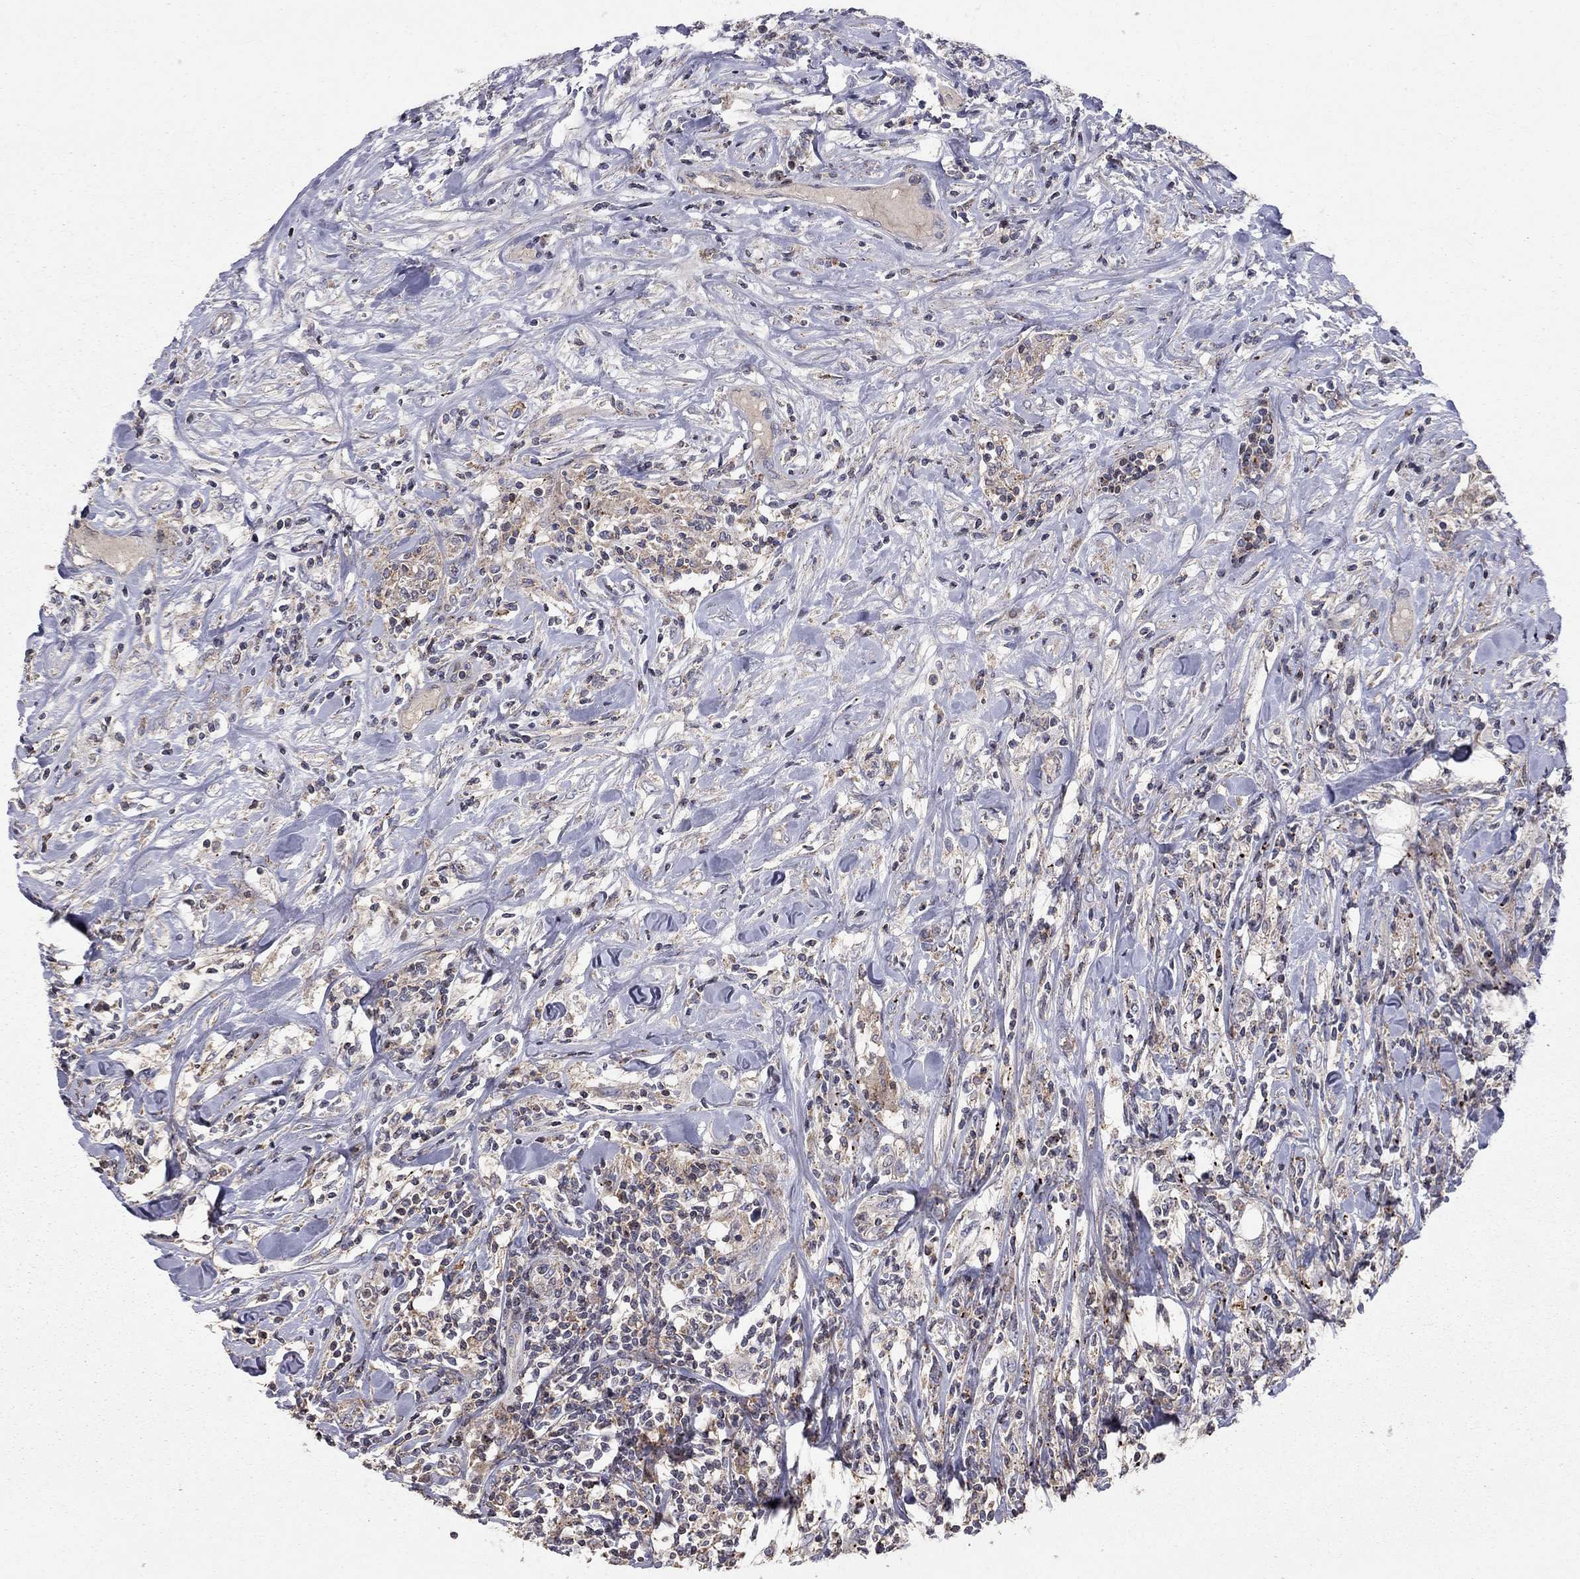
{"staining": {"intensity": "weak", "quantity": ">75%", "location": "cytoplasmic/membranous"}, "tissue": "lymphoma", "cell_type": "Tumor cells", "image_type": "cancer", "snomed": [{"axis": "morphology", "description": "Malignant lymphoma, non-Hodgkin's type, High grade"}, {"axis": "topography", "description": "Lymph node"}], "caption": "Weak cytoplasmic/membranous positivity for a protein is seen in about >75% of tumor cells of malignant lymphoma, non-Hodgkin's type (high-grade) using immunohistochemistry (IHC).", "gene": "ERN2", "patient": {"sex": "female", "age": 84}}